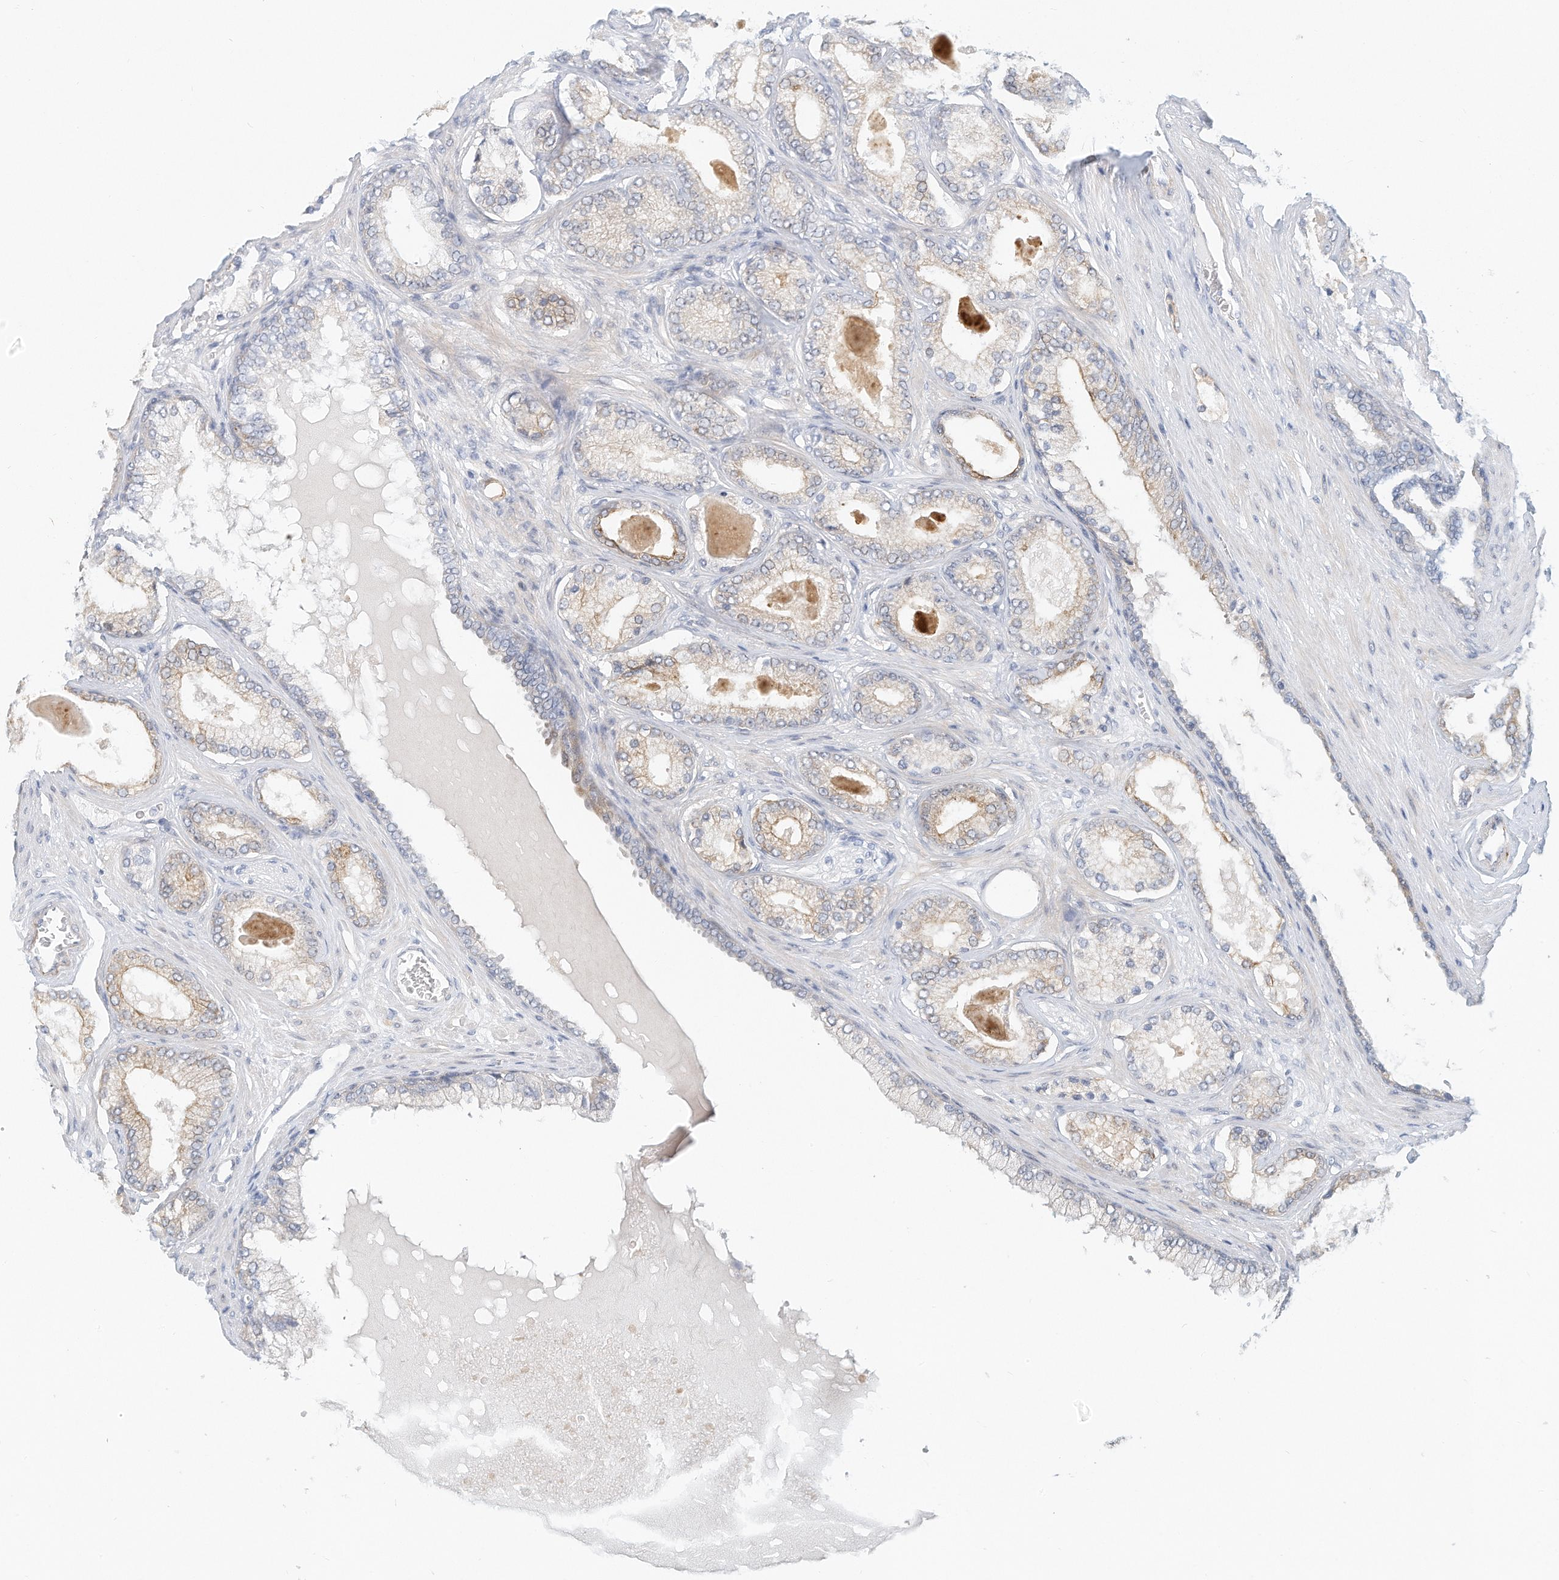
{"staining": {"intensity": "weak", "quantity": "25%-75%", "location": "cytoplasmic/membranous"}, "tissue": "prostate cancer", "cell_type": "Tumor cells", "image_type": "cancer", "snomed": [{"axis": "morphology", "description": "Adenocarcinoma, Low grade"}, {"axis": "topography", "description": "Prostate"}], "caption": "This micrograph shows IHC staining of human adenocarcinoma (low-grade) (prostate), with low weak cytoplasmic/membranous positivity in about 25%-75% of tumor cells.", "gene": "ARHGAP28", "patient": {"sex": "male", "age": 70}}